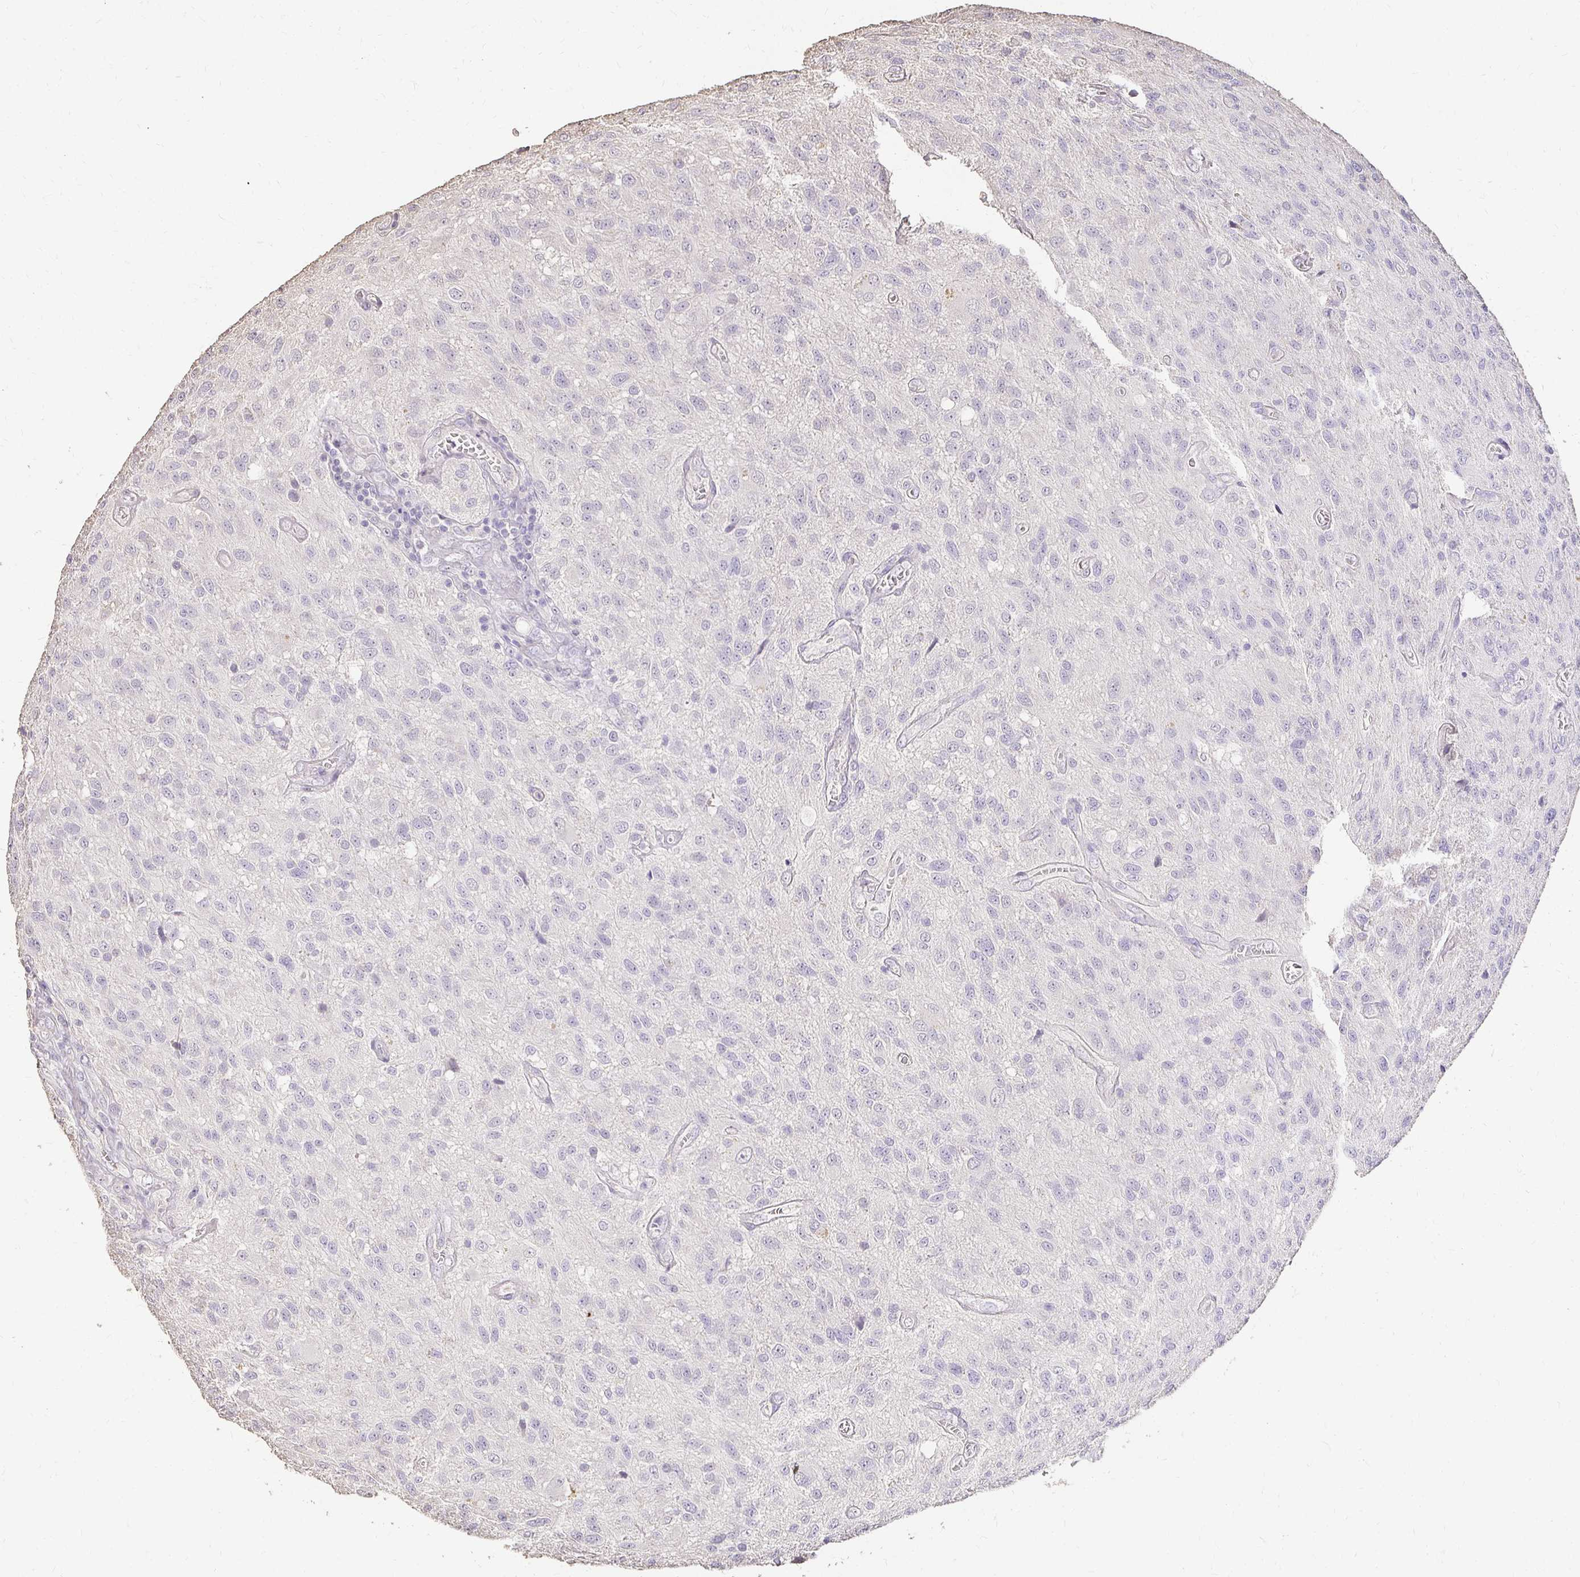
{"staining": {"intensity": "negative", "quantity": "none", "location": "none"}, "tissue": "glioma", "cell_type": "Tumor cells", "image_type": "cancer", "snomed": [{"axis": "morphology", "description": "Glioma, malignant, Low grade"}, {"axis": "topography", "description": "Brain"}], "caption": "Micrograph shows no protein expression in tumor cells of malignant low-grade glioma tissue.", "gene": "UGT1A6", "patient": {"sex": "male", "age": 66}}